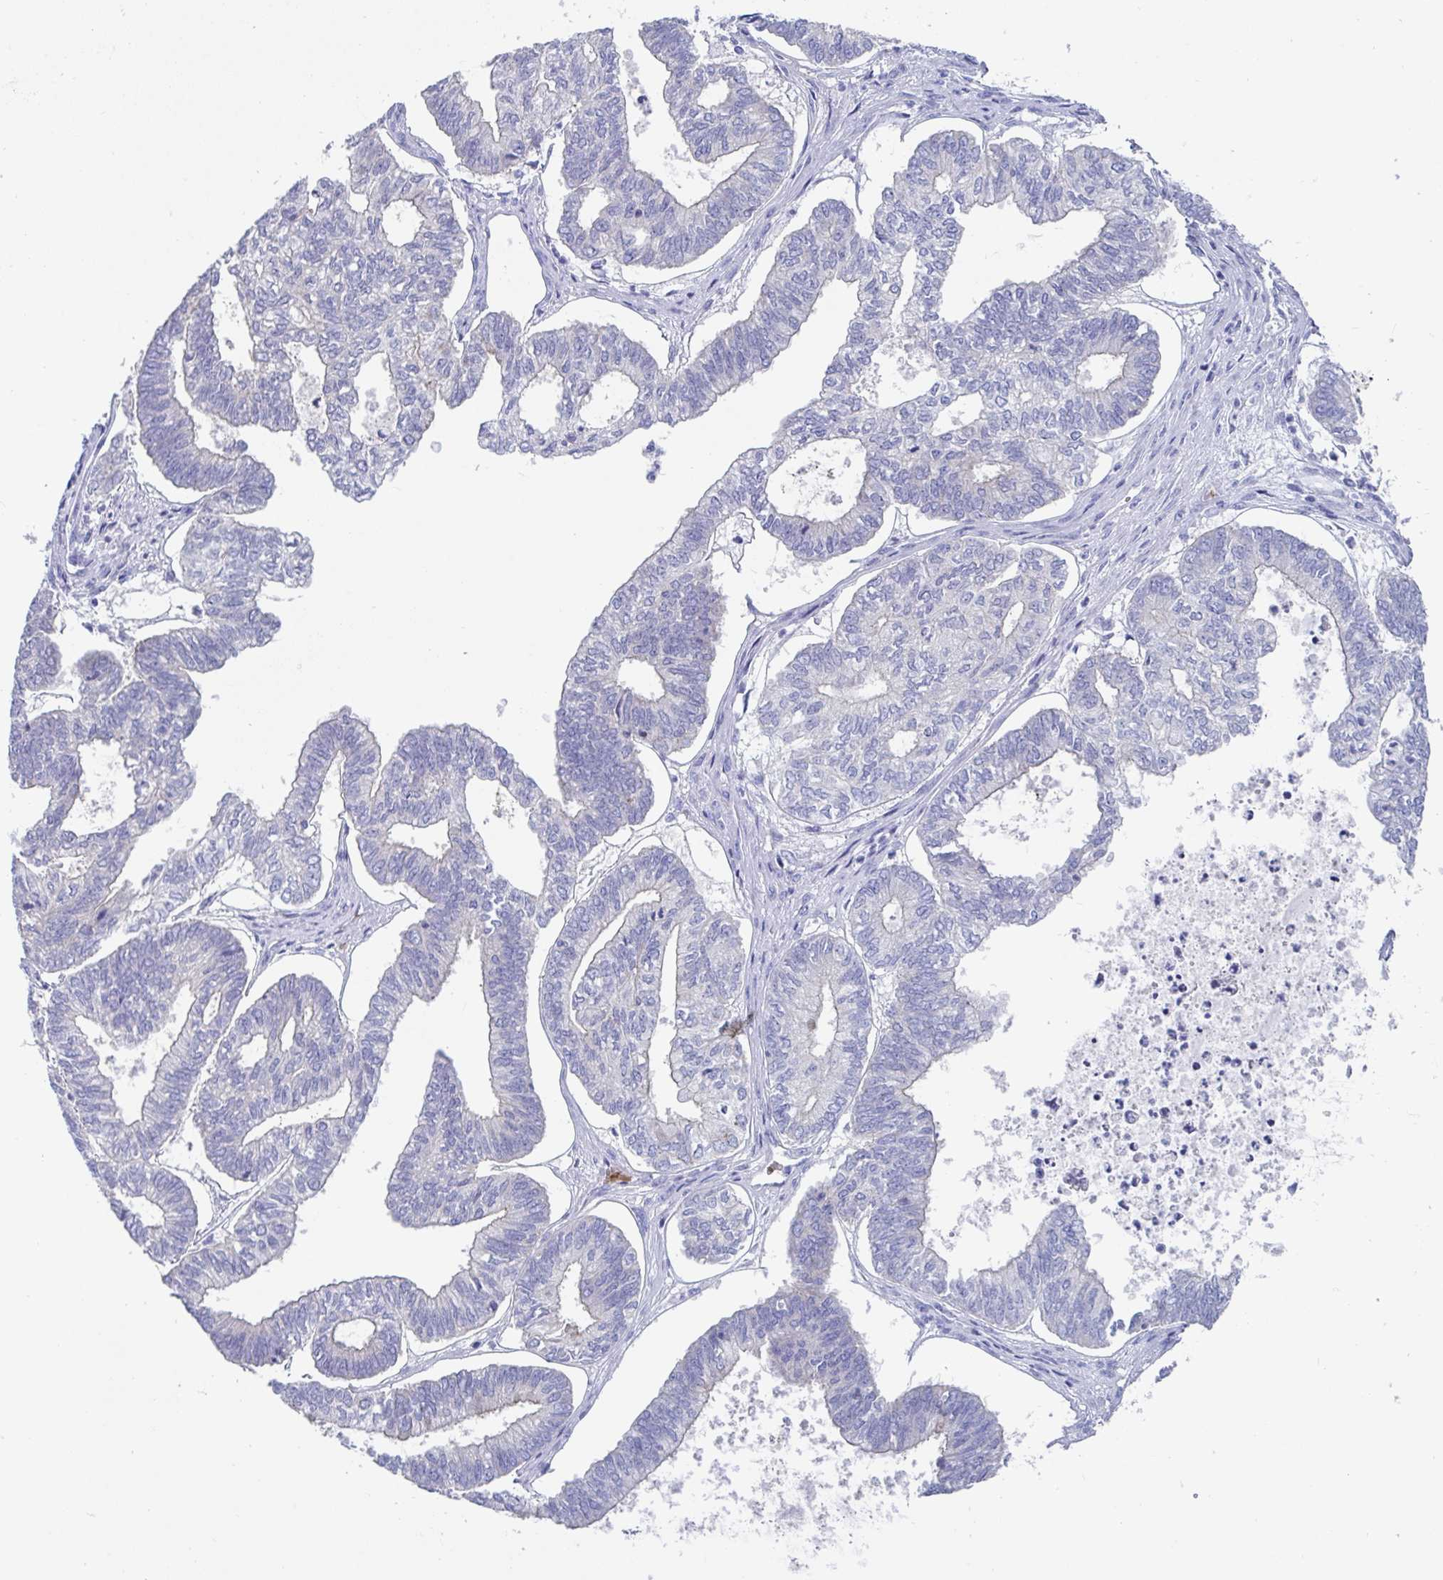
{"staining": {"intensity": "negative", "quantity": "none", "location": "none"}, "tissue": "ovarian cancer", "cell_type": "Tumor cells", "image_type": "cancer", "snomed": [{"axis": "morphology", "description": "Carcinoma, endometroid"}, {"axis": "topography", "description": "Ovary"}], "caption": "Endometroid carcinoma (ovarian) stained for a protein using IHC shows no staining tumor cells.", "gene": "TTC30B", "patient": {"sex": "female", "age": 64}}